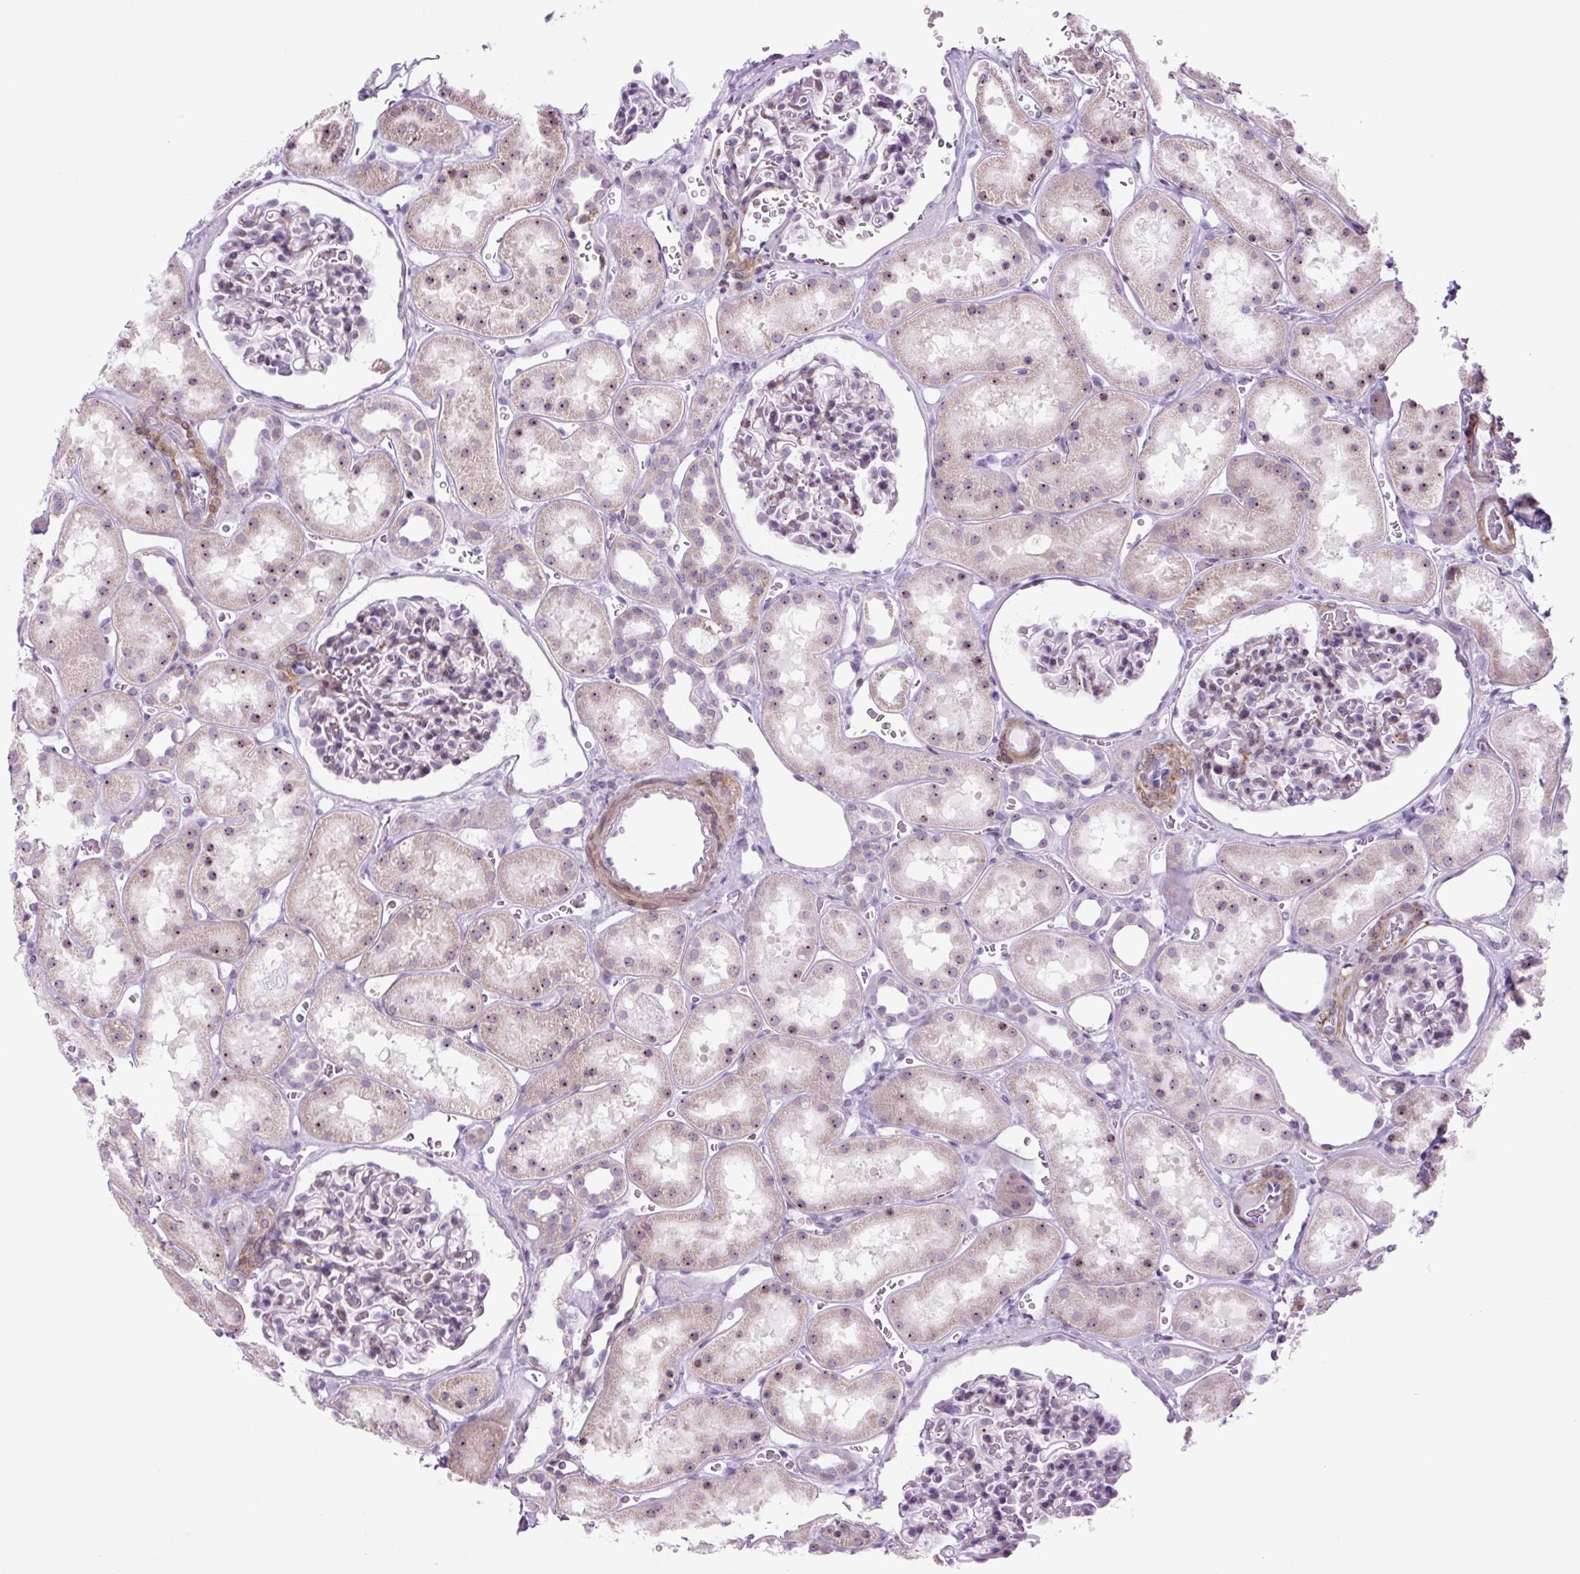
{"staining": {"intensity": "negative", "quantity": "none", "location": "none"}, "tissue": "kidney", "cell_type": "Cells in glomeruli", "image_type": "normal", "snomed": [{"axis": "morphology", "description": "Normal tissue, NOS"}, {"axis": "topography", "description": "Kidney"}], "caption": "This is a histopathology image of IHC staining of unremarkable kidney, which shows no expression in cells in glomeruli. (Immunohistochemistry (ihc), brightfield microscopy, high magnification).", "gene": "RRS1", "patient": {"sex": "female", "age": 41}}